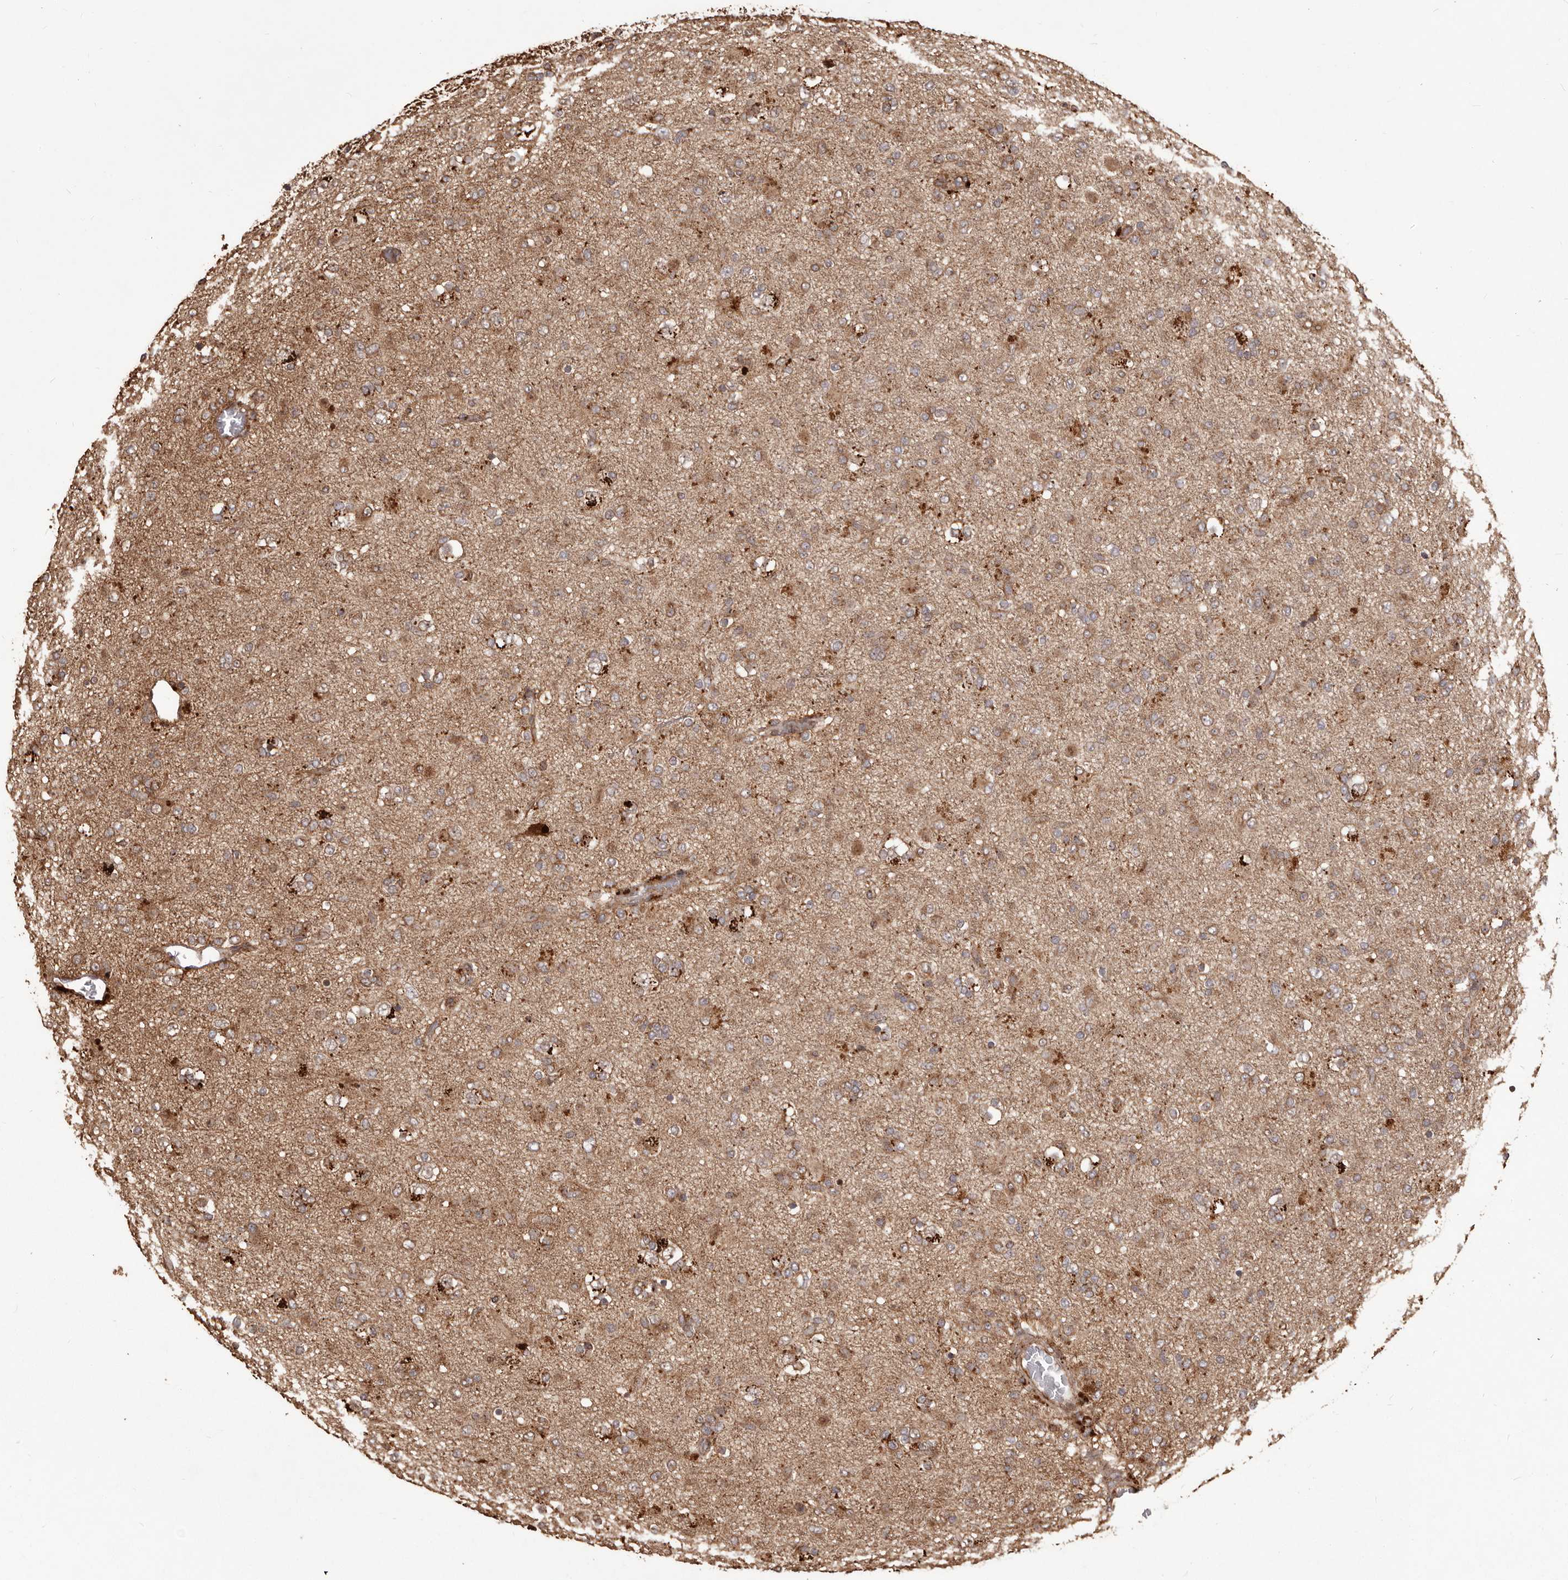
{"staining": {"intensity": "weak", "quantity": ">75%", "location": "cytoplasmic/membranous"}, "tissue": "glioma", "cell_type": "Tumor cells", "image_type": "cancer", "snomed": [{"axis": "morphology", "description": "Glioma, malignant, Low grade"}, {"axis": "topography", "description": "Brain"}], "caption": "Brown immunohistochemical staining in malignant glioma (low-grade) demonstrates weak cytoplasmic/membranous positivity in about >75% of tumor cells.", "gene": "MTO1", "patient": {"sex": "male", "age": 65}}